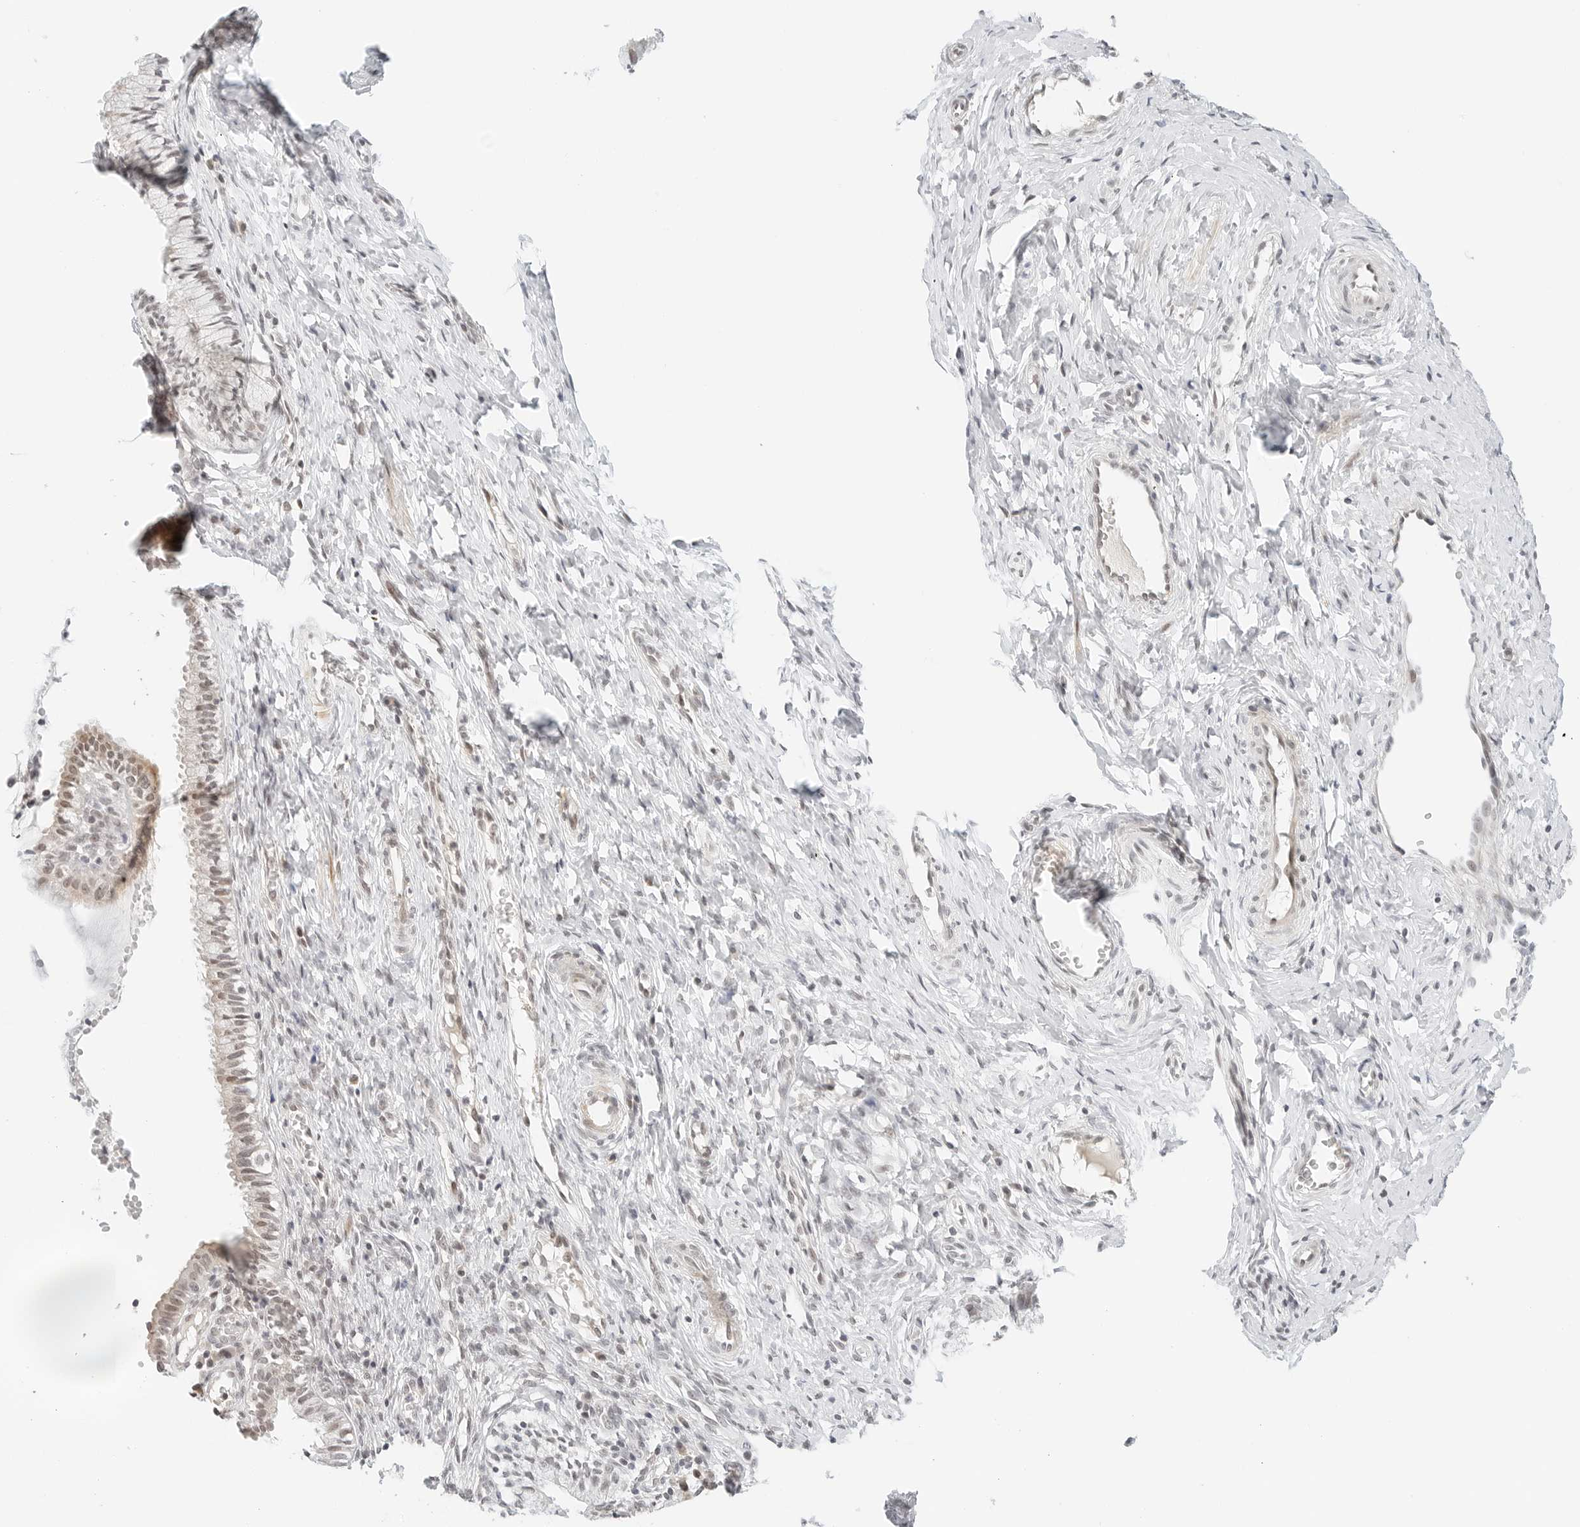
{"staining": {"intensity": "weak", "quantity": ">75%", "location": "nuclear"}, "tissue": "cervix", "cell_type": "Glandular cells", "image_type": "normal", "snomed": [{"axis": "morphology", "description": "Normal tissue, NOS"}, {"axis": "topography", "description": "Cervix"}], "caption": "A histopathology image showing weak nuclear positivity in about >75% of glandular cells in benign cervix, as visualized by brown immunohistochemical staining.", "gene": "NEO1", "patient": {"sex": "female", "age": 27}}